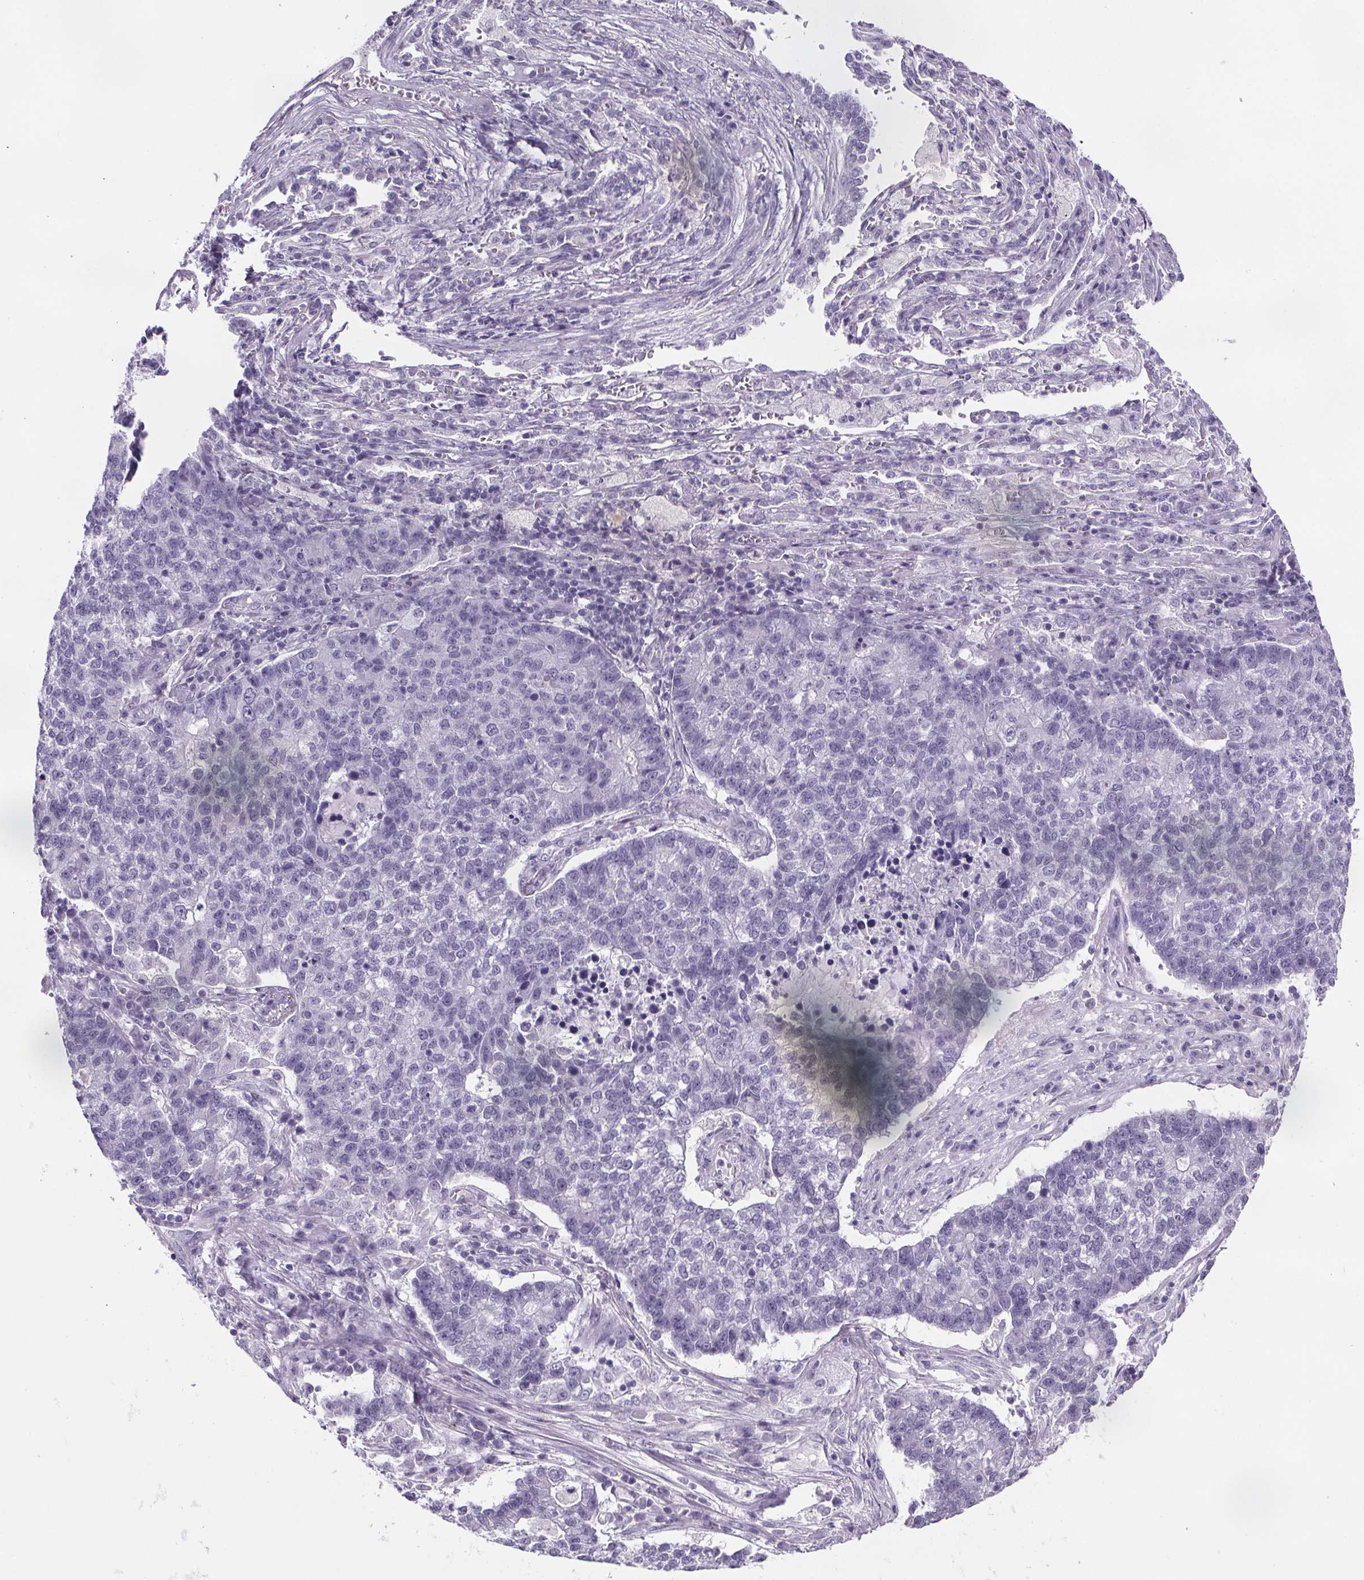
{"staining": {"intensity": "negative", "quantity": "none", "location": "none"}, "tissue": "lung cancer", "cell_type": "Tumor cells", "image_type": "cancer", "snomed": [{"axis": "morphology", "description": "Adenocarcinoma, NOS"}, {"axis": "topography", "description": "Lung"}], "caption": "High magnification brightfield microscopy of lung adenocarcinoma stained with DAB (3,3'-diaminobenzidine) (brown) and counterstained with hematoxylin (blue): tumor cells show no significant positivity.", "gene": "CUBN", "patient": {"sex": "male", "age": 57}}